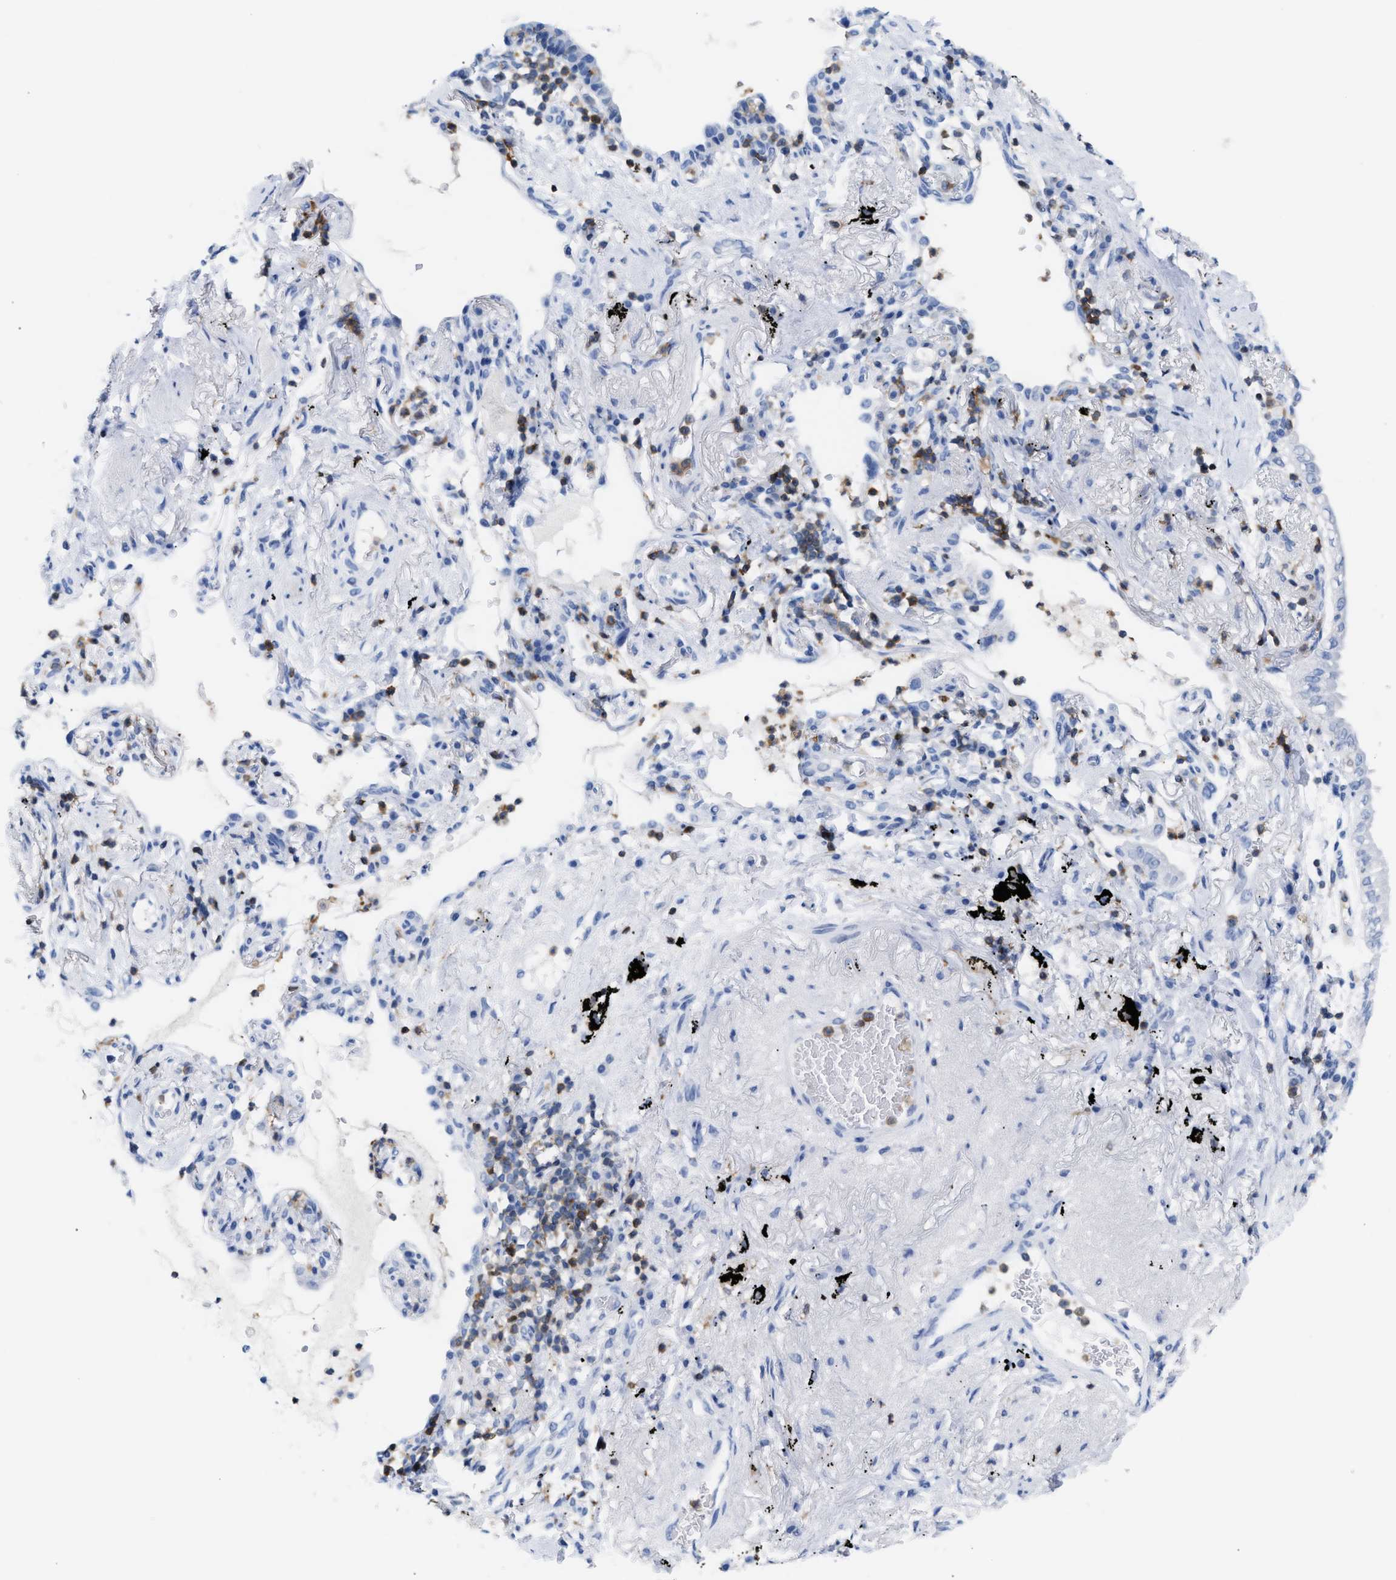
{"staining": {"intensity": "negative", "quantity": "none", "location": "none"}, "tissue": "lung cancer", "cell_type": "Tumor cells", "image_type": "cancer", "snomed": [{"axis": "morphology", "description": "Normal tissue, NOS"}, {"axis": "morphology", "description": "Adenocarcinoma, NOS"}, {"axis": "topography", "description": "Bronchus"}, {"axis": "topography", "description": "Lung"}], "caption": "The immunohistochemistry photomicrograph has no significant staining in tumor cells of adenocarcinoma (lung) tissue.", "gene": "LCP1", "patient": {"sex": "female", "age": 70}}